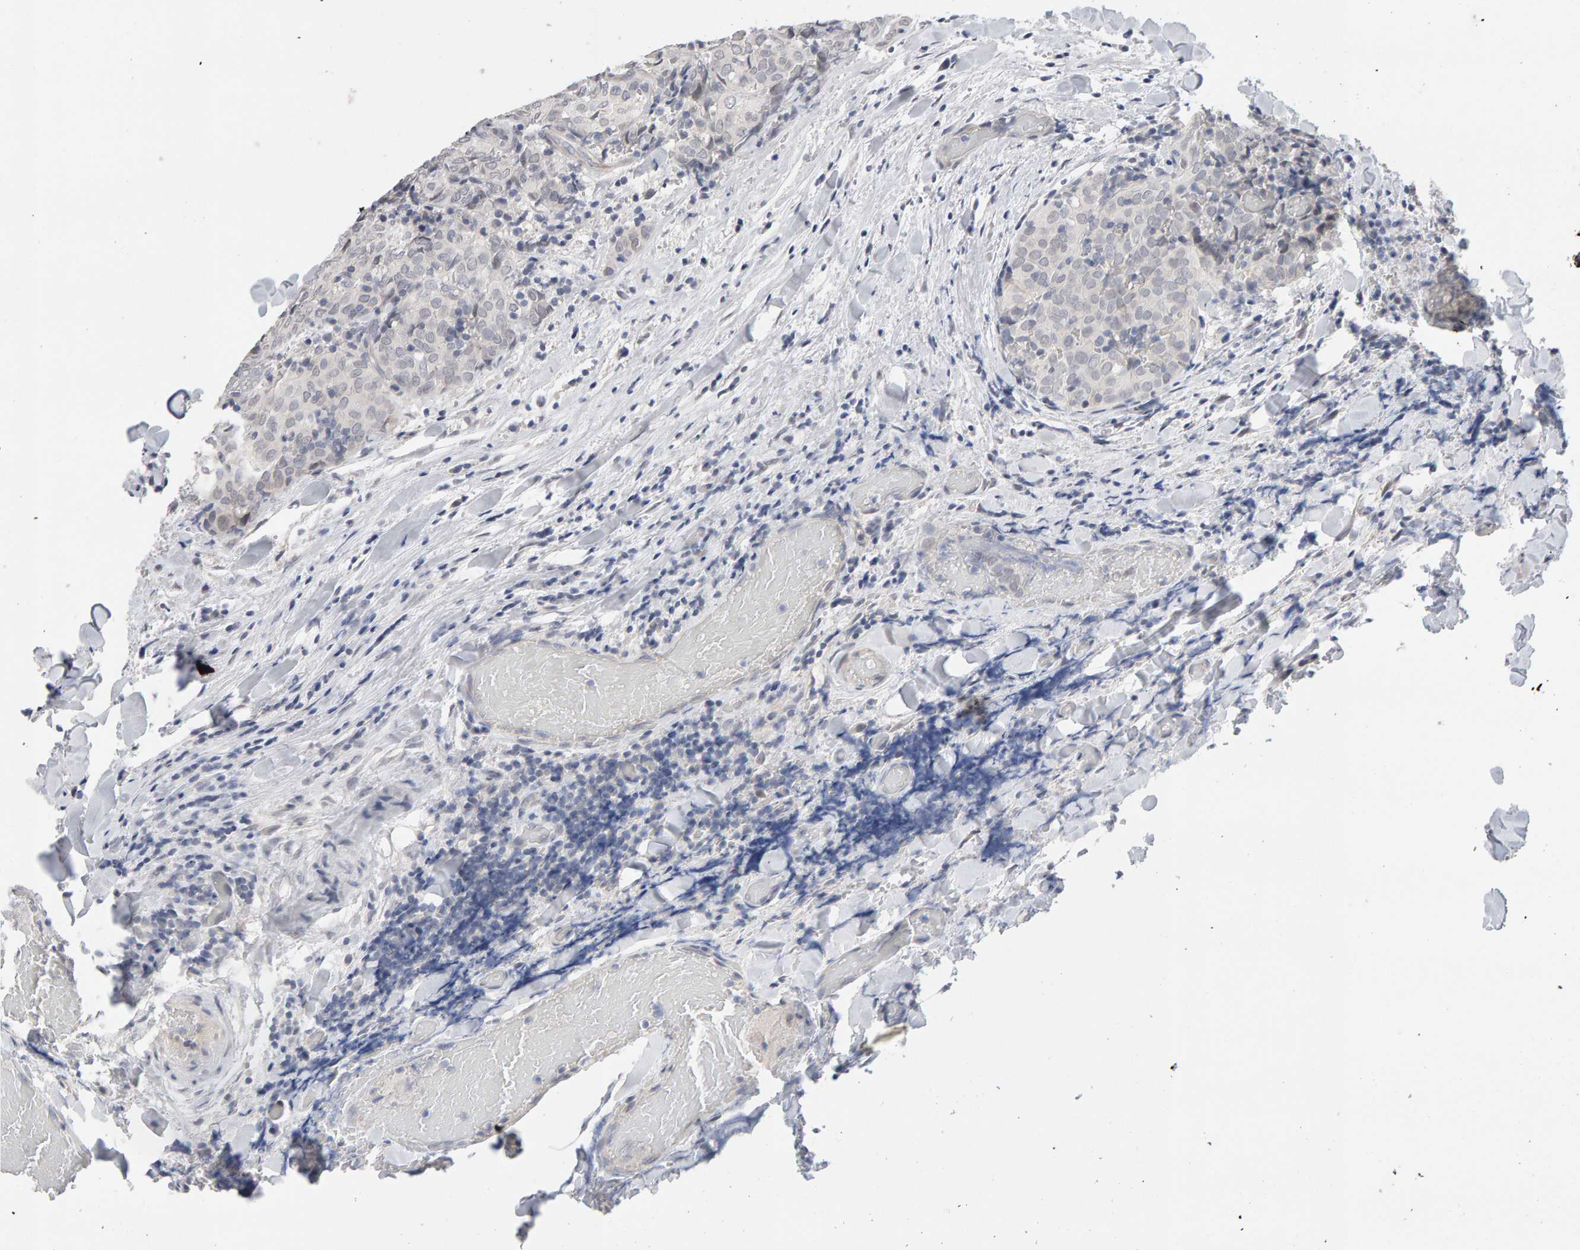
{"staining": {"intensity": "negative", "quantity": "none", "location": "none"}, "tissue": "thyroid cancer", "cell_type": "Tumor cells", "image_type": "cancer", "snomed": [{"axis": "morphology", "description": "Normal tissue, NOS"}, {"axis": "morphology", "description": "Papillary adenocarcinoma, NOS"}, {"axis": "topography", "description": "Thyroid gland"}], "caption": "Papillary adenocarcinoma (thyroid) was stained to show a protein in brown. There is no significant positivity in tumor cells.", "gene": "HNF4A", "patient": {"sex": "female", "age": 30}}